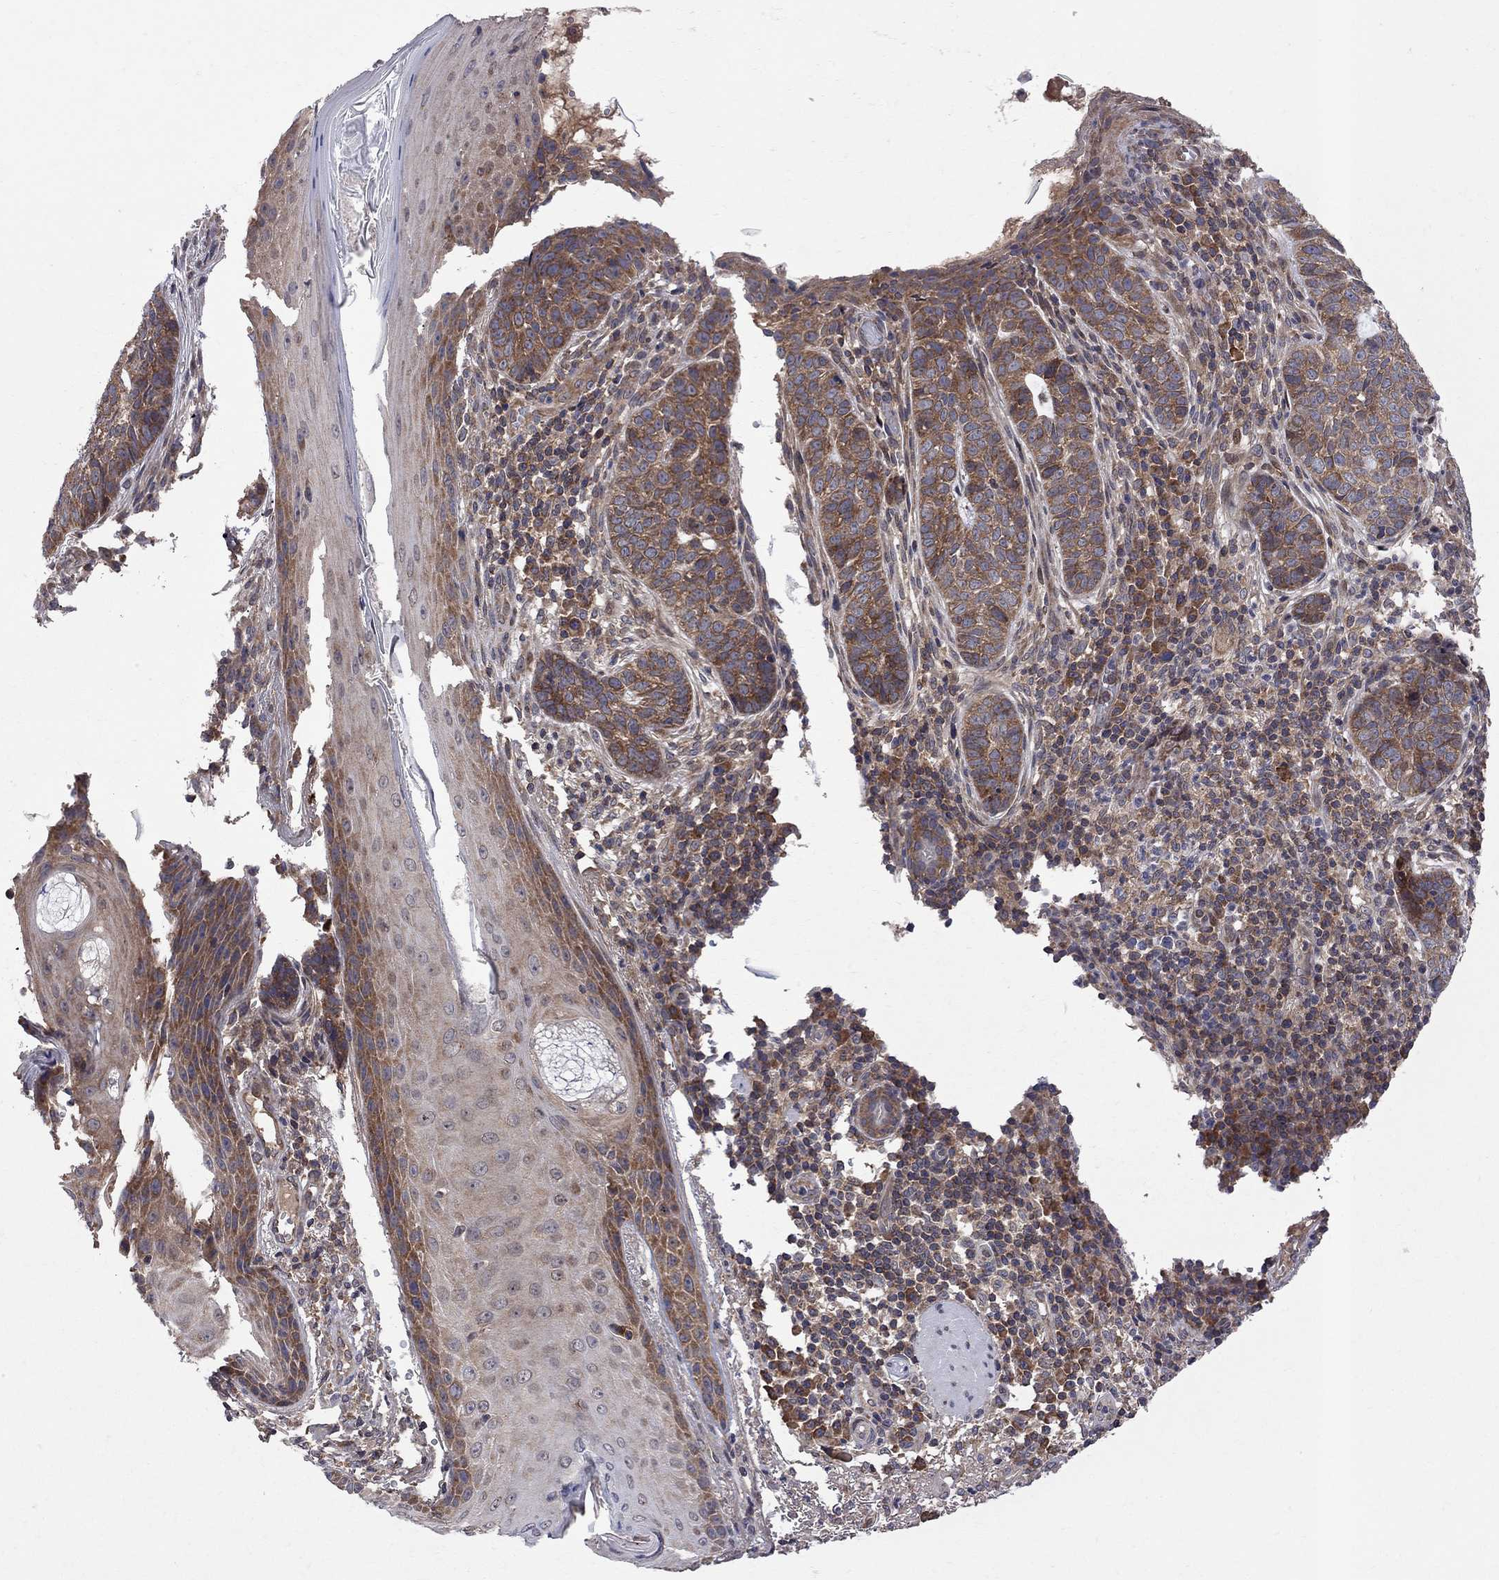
{"staining": {"intensity": "strong", "quantity": ">75%", "location": "cytoplasmic/membranous"}, "tissue": "skin cancer", "cell_type": "Tumor cells", "image_type": "cancer", "snomed": [{"axis": "morphology", "description": "Basal cell carcinoma"}, {"axis": "topography", "description": "Skin"}], "caption": "Skin basal cell carcinoma stained with a protein marker demonstrates strong staining in tumor cells.", "gene": "CNOT11", "patient": {"sex": "female", "age": 69}}